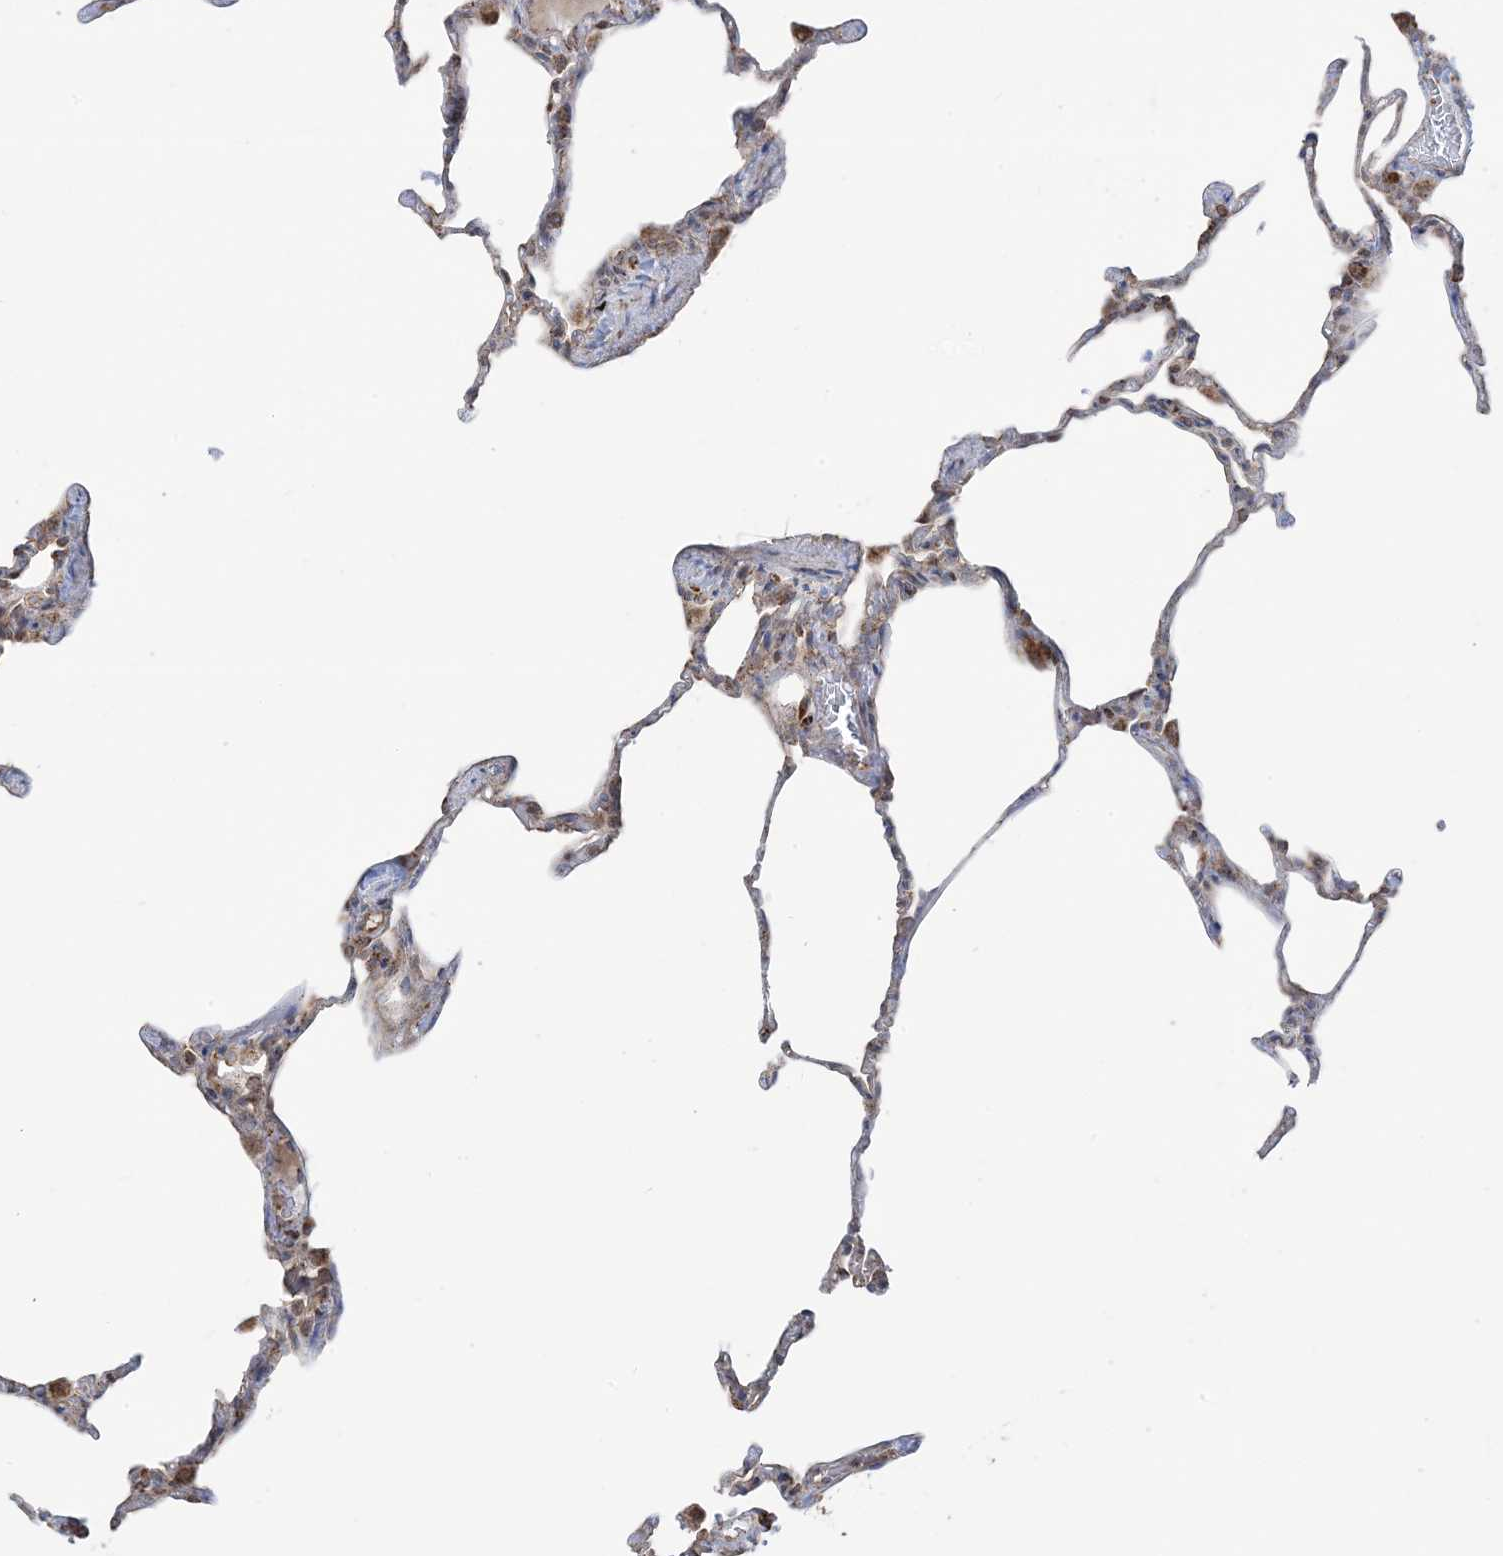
{"staining": {"intensity": "negative", "quantity": "none", "location": "none"}, "tissue": "lung", "cell_type": "Alveolar cells", "image_type": "normal", "snomed": [{"axis": "morphology", "description": "Normal tissue, NOS"}, {"axis": "topography", "description": "Lung"}], "caption": "A high-resolution histopathology image shows immunohistochemistry staining of unremarkable lung, which reveals no significant staining in alveolar cells.", "gene": "MAPKBP1", "patient": {"sex": "male", "age": 20}}